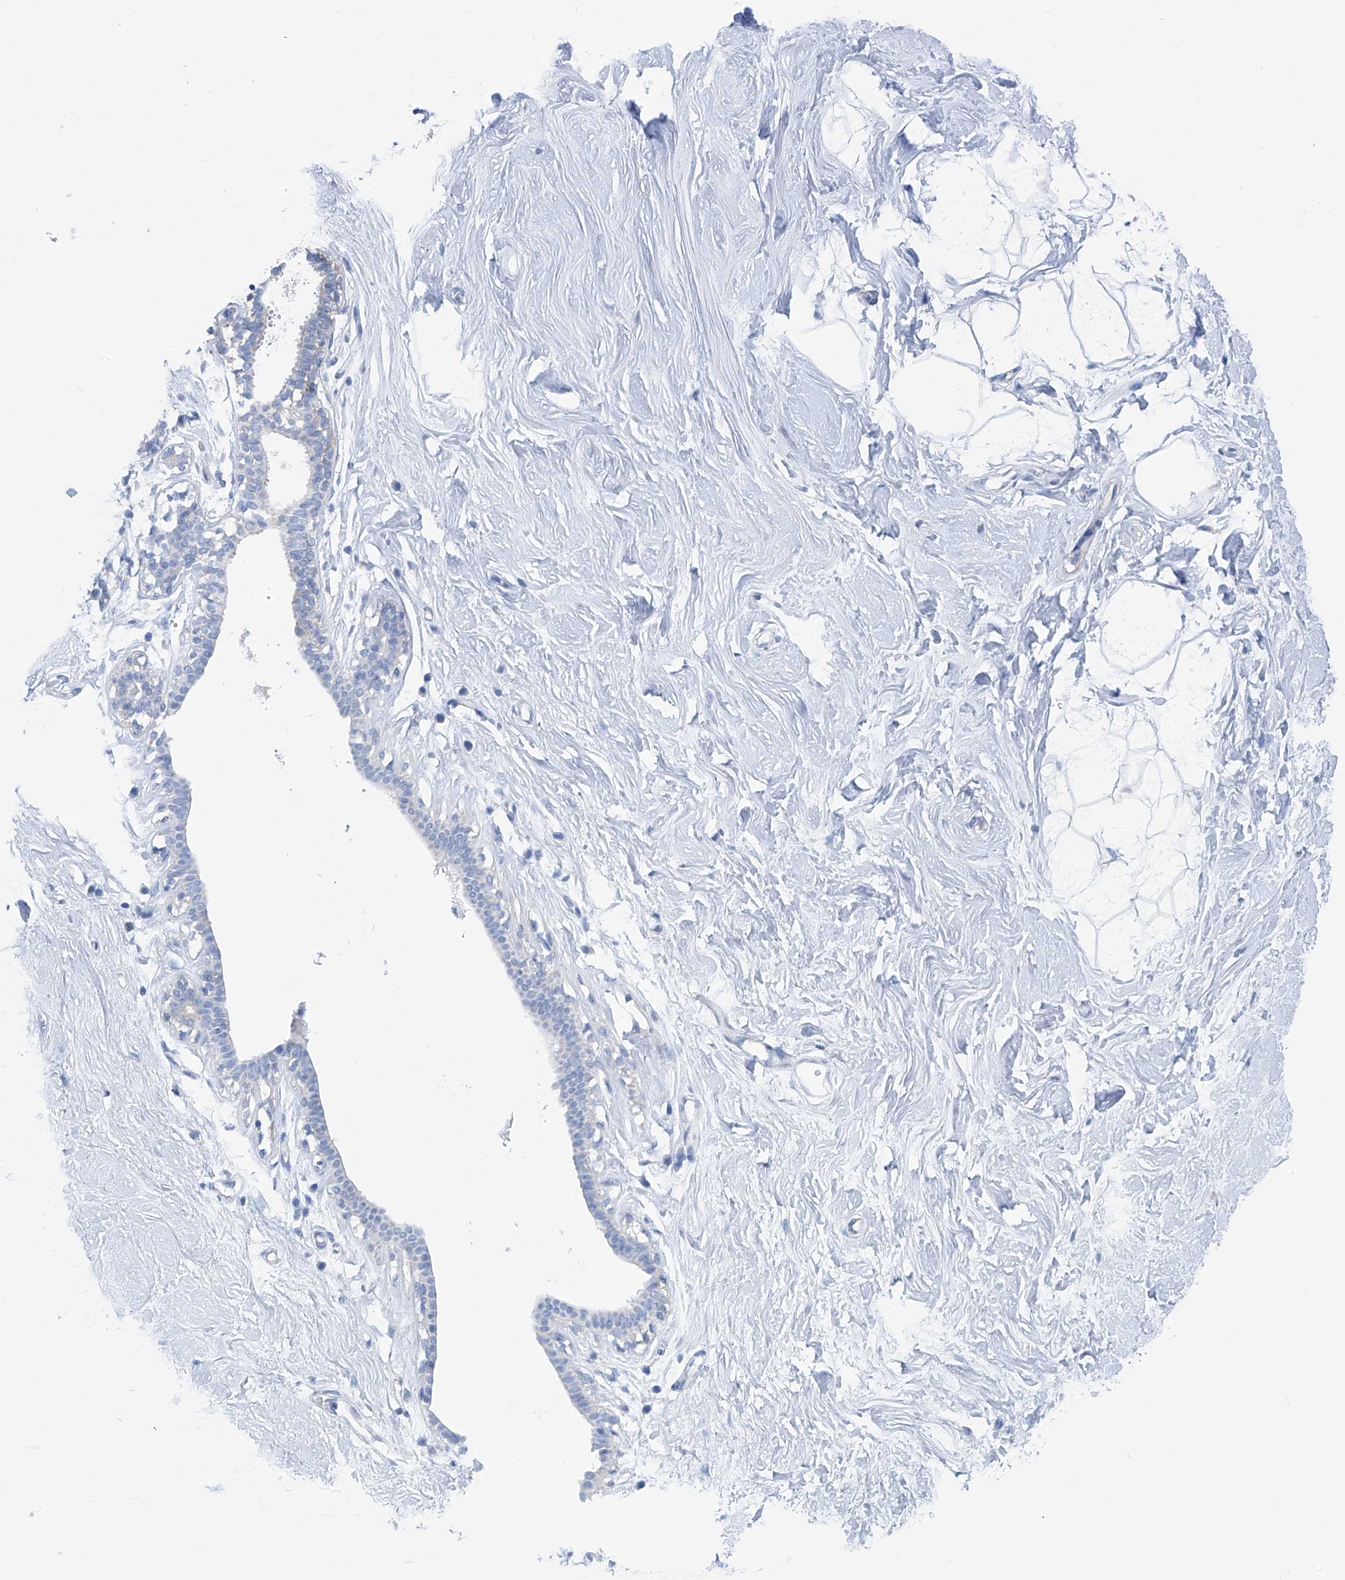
{"staining": {"intensity": "negative", "quantity": "none", "location": "none"}, "tissue": "breast", "cell_type": "Adipocytes", "image_type": "normal", "snomed": [{"axis": "morphology", "description": "Normal tissue, NOS"}, {"axis": "topography", "description": "Breast"}], "caption": "Immunohistochemical staining of normal breast exhibits no significant positivity in adipocytes. The staining was performed using DAB to visualize the protein expression in brown, while the nuclei were stained in blue with hematoxylin (Magnification: 20x).", "gene": "RCN2", "patient": {"sex": "female", "age": 26}}